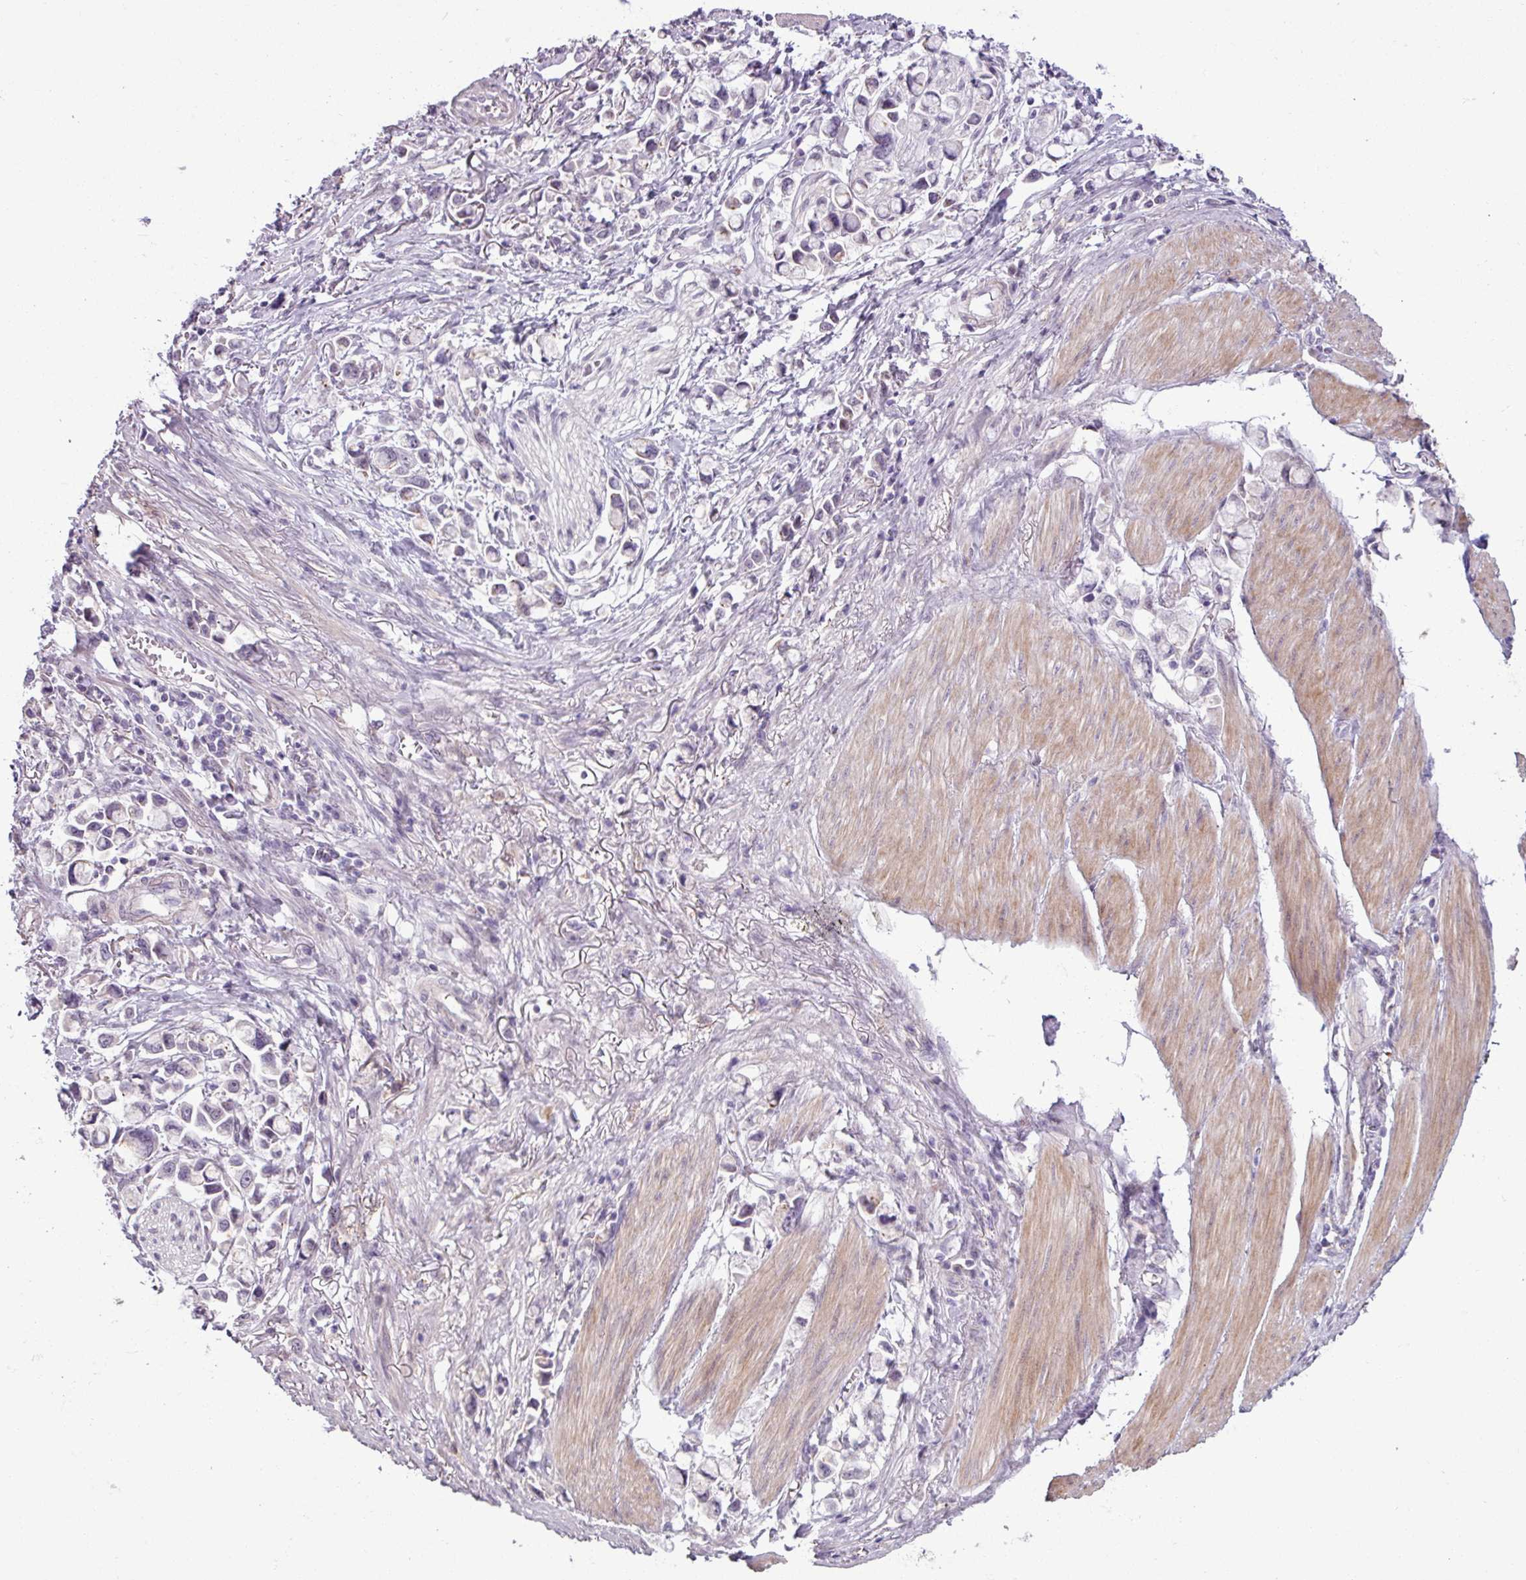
{"staining": {"intensity": "weak", "quantity": "25%-75%", "location": "cytoplasmic/membranous"}, "tissue": "stomach cancer", "cell_type": "Tumor cells", "image_type": "cancer", "snomed": [{"axis": "morphology", "description": "Adenocarcinoma, NOS"}, {"axis": "topography", "description": "Stomach"}], "caption": "Protein staining reveals weak cytoplasmic/membranous staining in approximately 25%-75% of tumor cells in stomach adenocarcinoma.", "gene": "PNMA6A", "patient": {"sex": "female", "age": 81}}